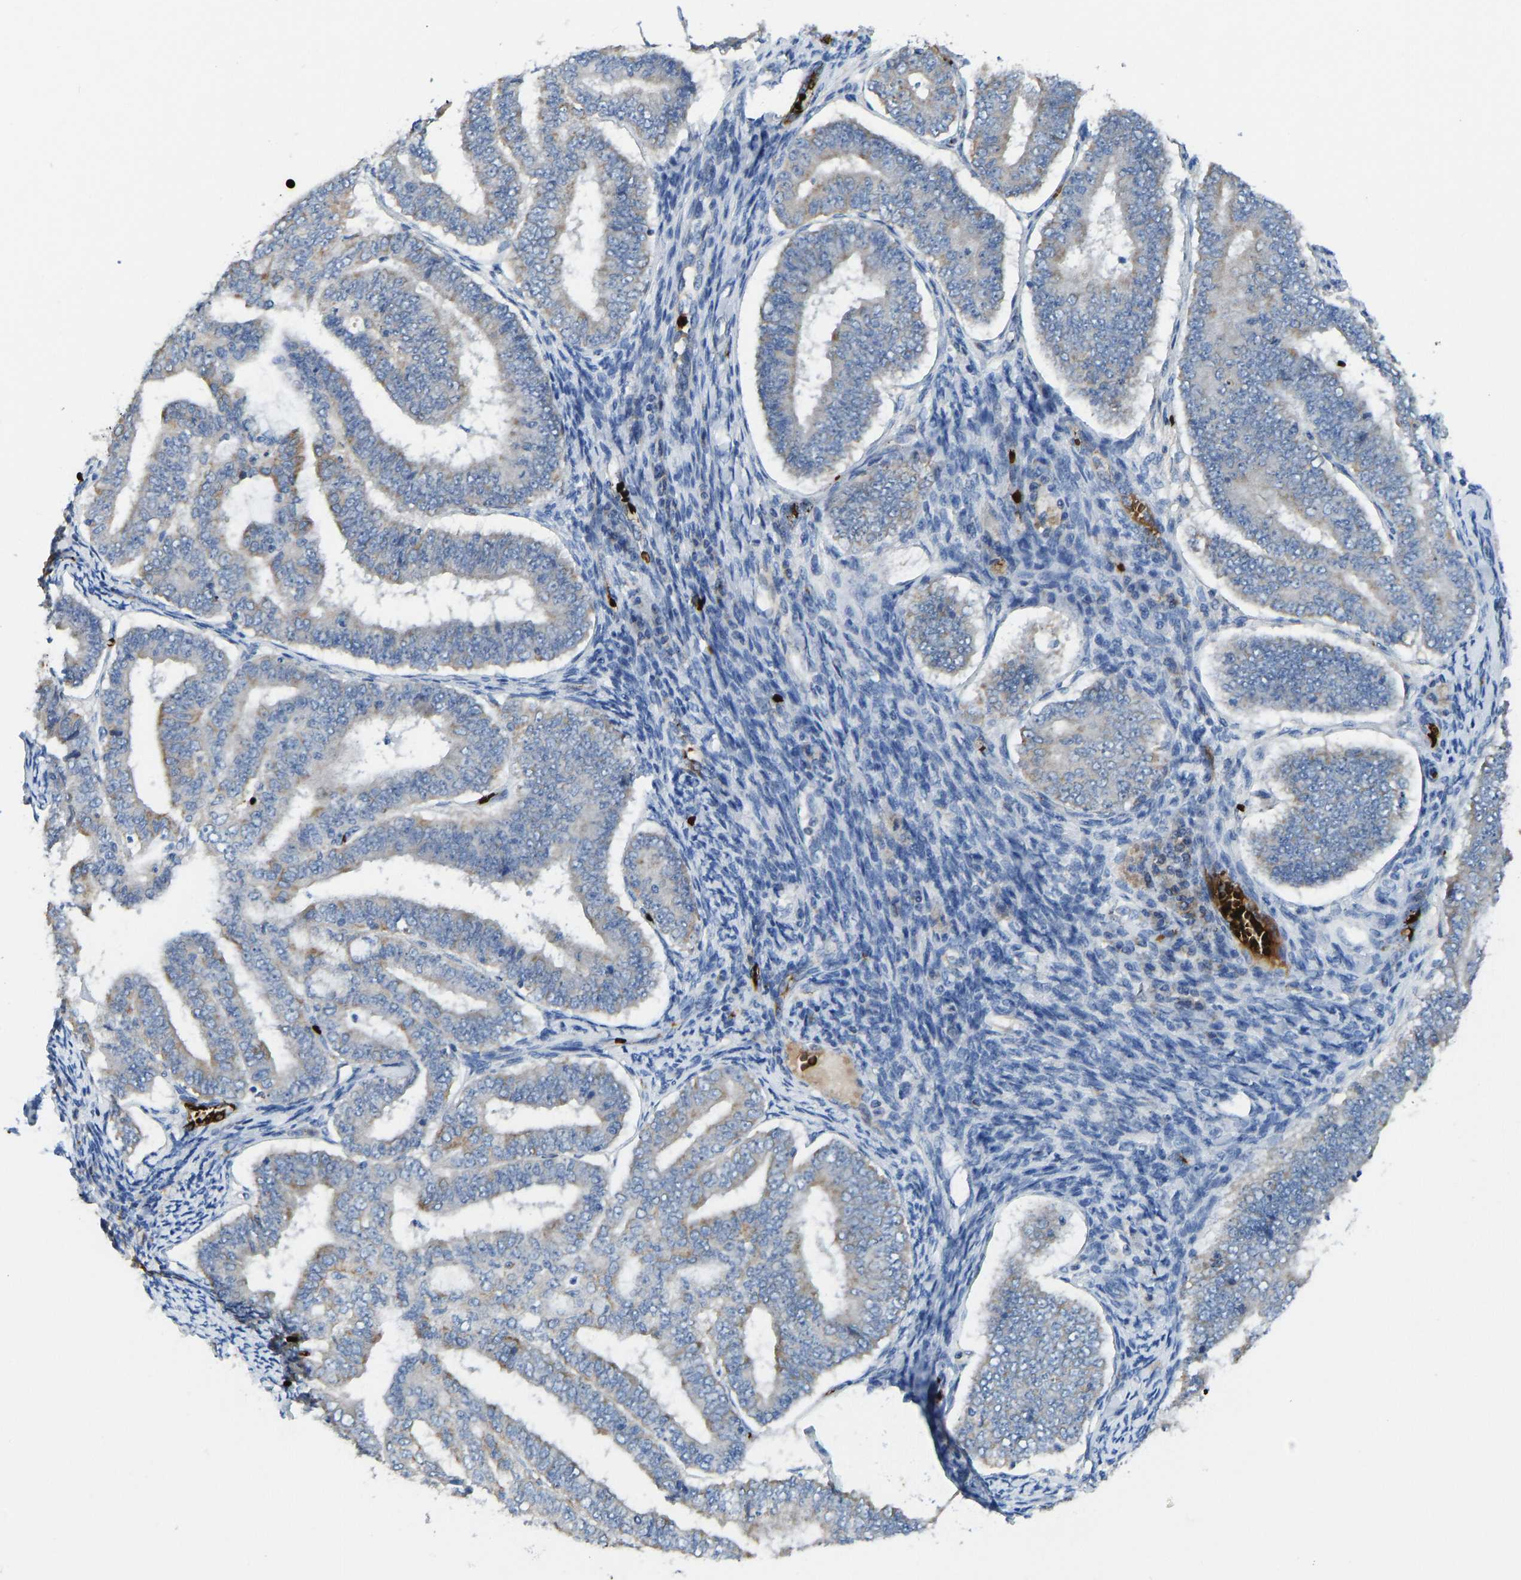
{"staining": {"intensity": "moderate", "quantity": "<25%", "location": "cytoplasmic/membranous"}, "tissue": "endometrial cancer", "cell_type": "Tumor cells", "image_type": "cancer", "snomed": [{"axis": "morphology", "description": "Adenocarcinoma, NOS"}, {"axis": "topography", "description": "Endometrium"}], "caption": "A brown stain labels moderate cytoplasmic/membranous positivity of a protein in adenocarcinoma (endometrial) tumor cells.", "gene": "PIGS", "patient": {"sex": "female", "age": 63}}